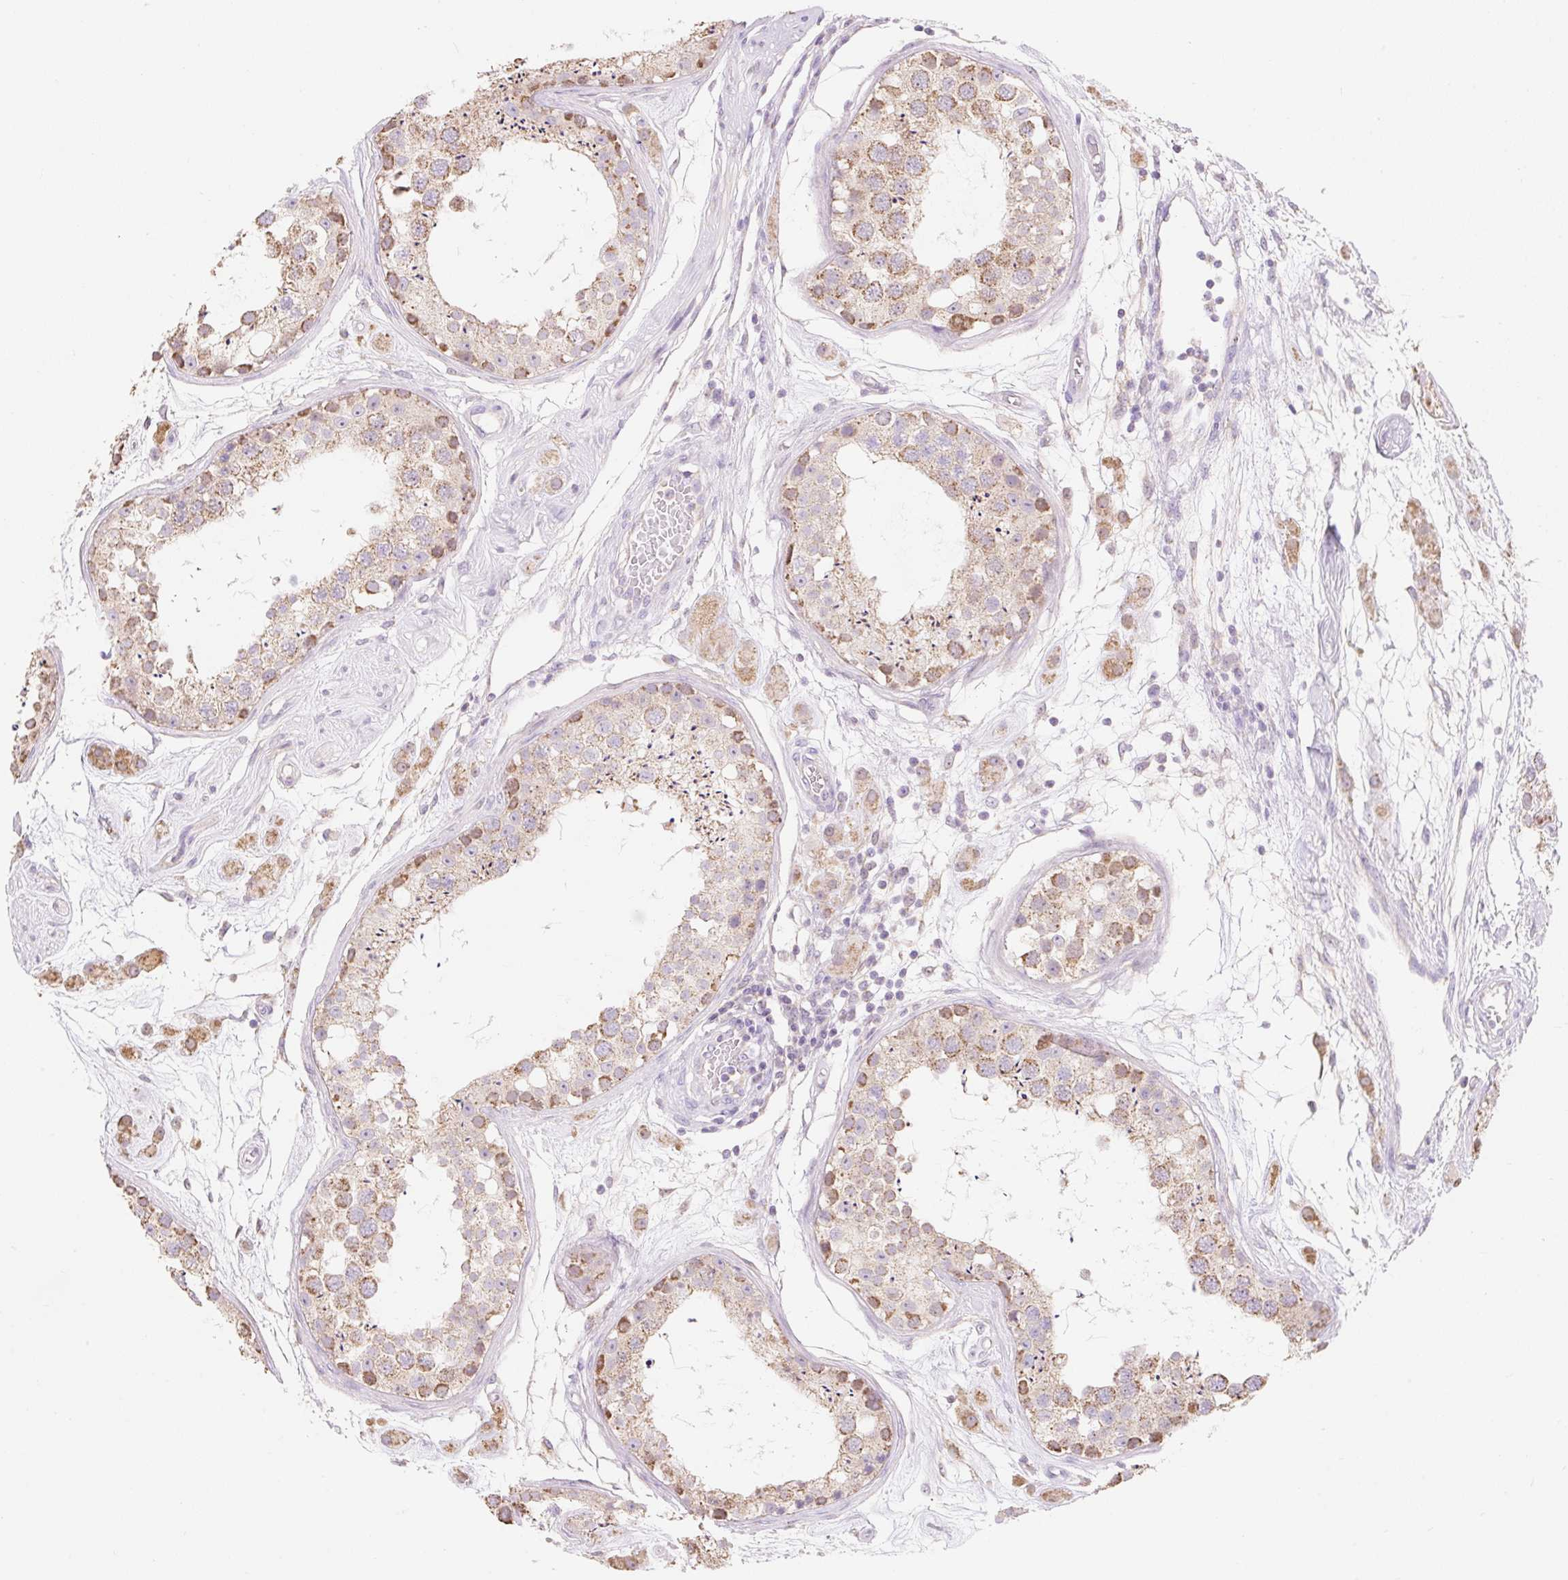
{"staining": {"intensity": "moderate", "quantity": ">75%", "location": "cytoplasmic/membranous"}, "tissue": "testis", "cell_type": "Cells in seminiferous ducts", "image_type": "normal", "snomed": [{"axis": "morphology", "description": "Normal tissue, NOS"}, {"axis": "topography", "description": "Testis"}], "caption": "Immunohistochemical staining of unremarkable human testis exhibits >75% levels of moderate cytoplasmic/membranous protein staining in approximately >75% of cells in seminiferous ducts.", "gene": "DHX35", "patient": {"sex": "male", "age": 25}}